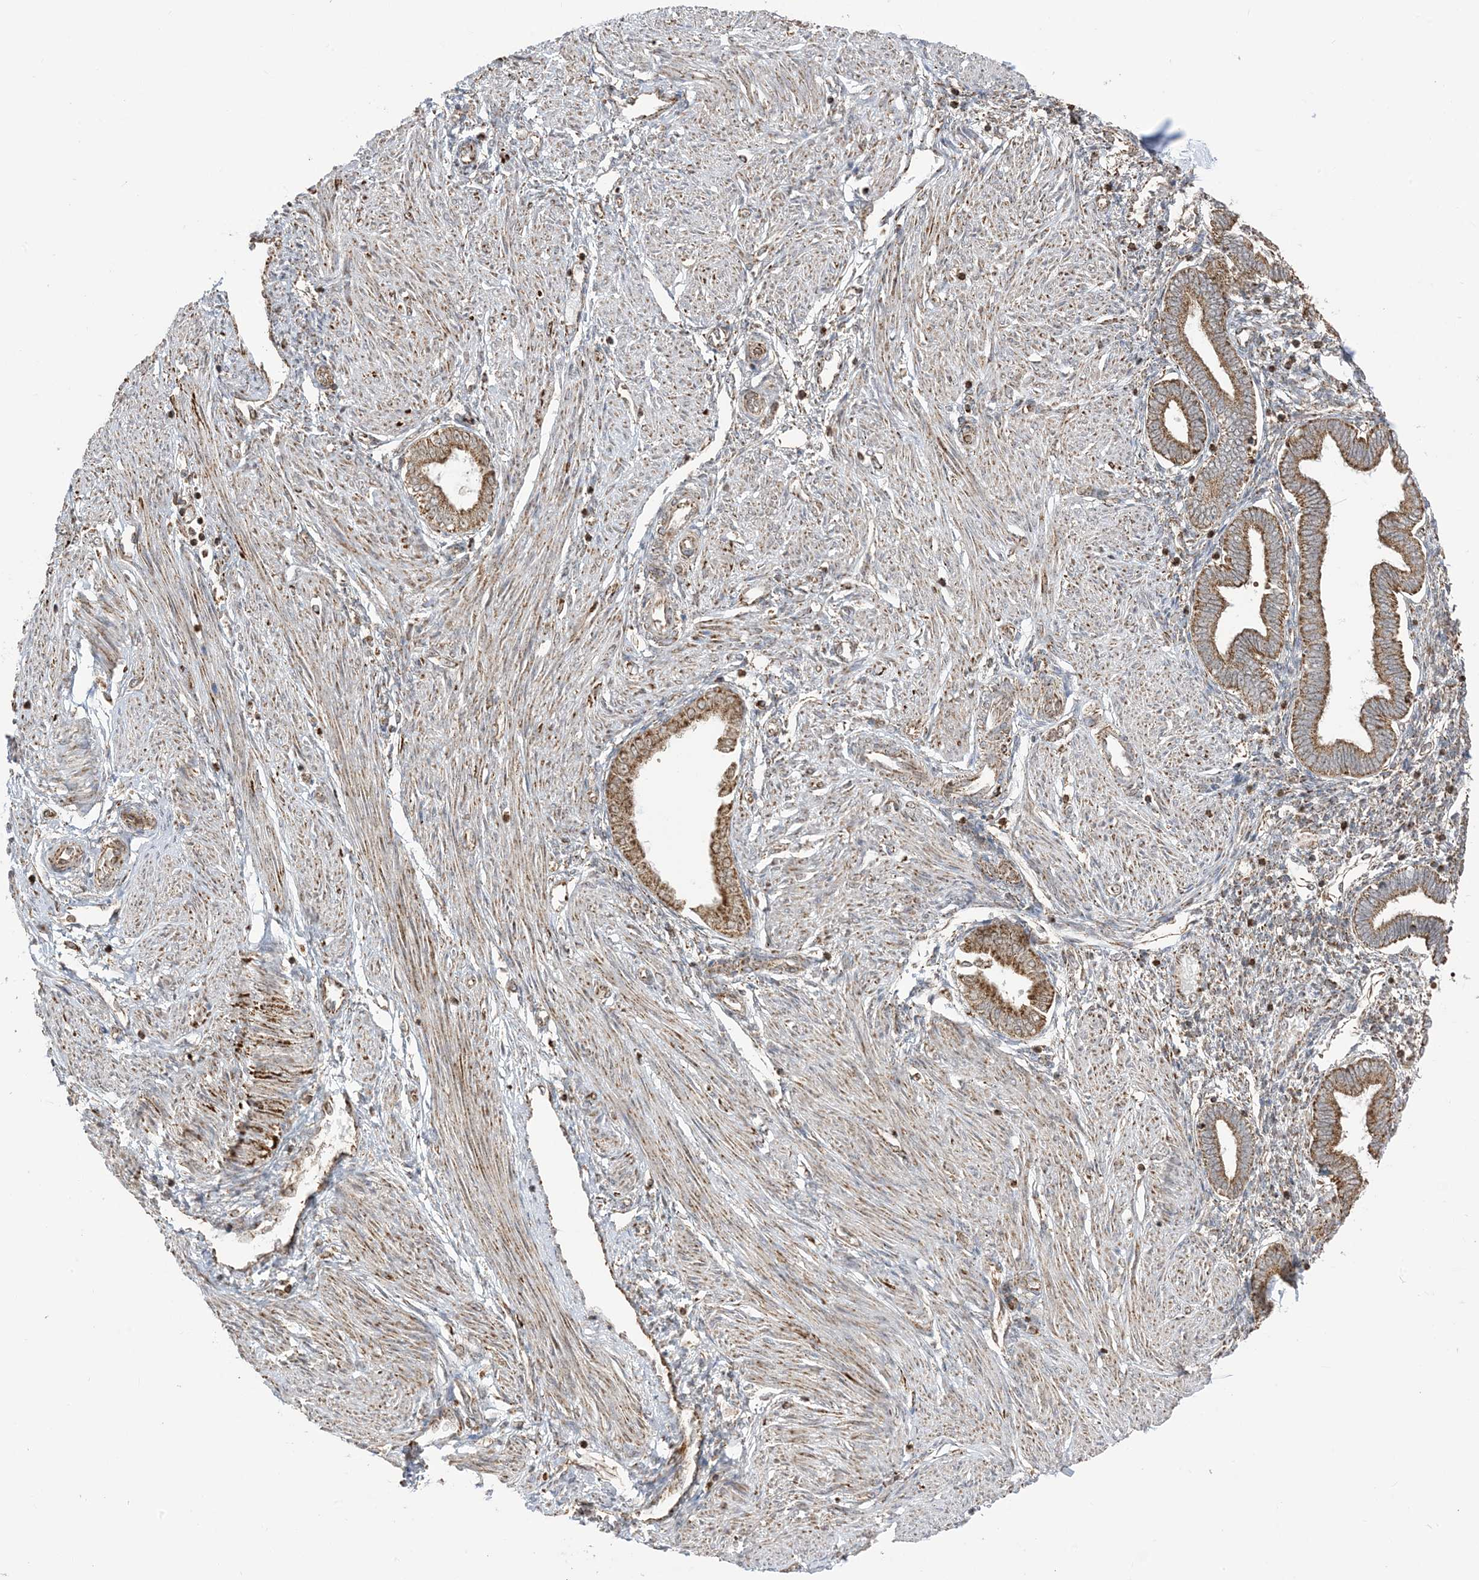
{"staining": {"intensity": "weak", "quantity": "25%-75%", "location": "cytoplasmic/membranous"}, "tissue": "endometrium", "cell_type": "Cells in endometrial stroma", "image_type": "normal", "snomed": [{"axis": "morphology", "description": "Normal tissue, NOS"}, {"axis": "topography", "description": "Endometrium"}], "caption": "Unremarkable endometrium displays weak cytoplasmic/membranous expression in approximately 25%-75% of cells in endometrial stroma The staining was performed using DAB, with brown indicating positive protein expression. Nuclei are stained blue with hematoxylin..", "gene": "MAPKBP1", "patient": {"sex": "female", "age": 53}}